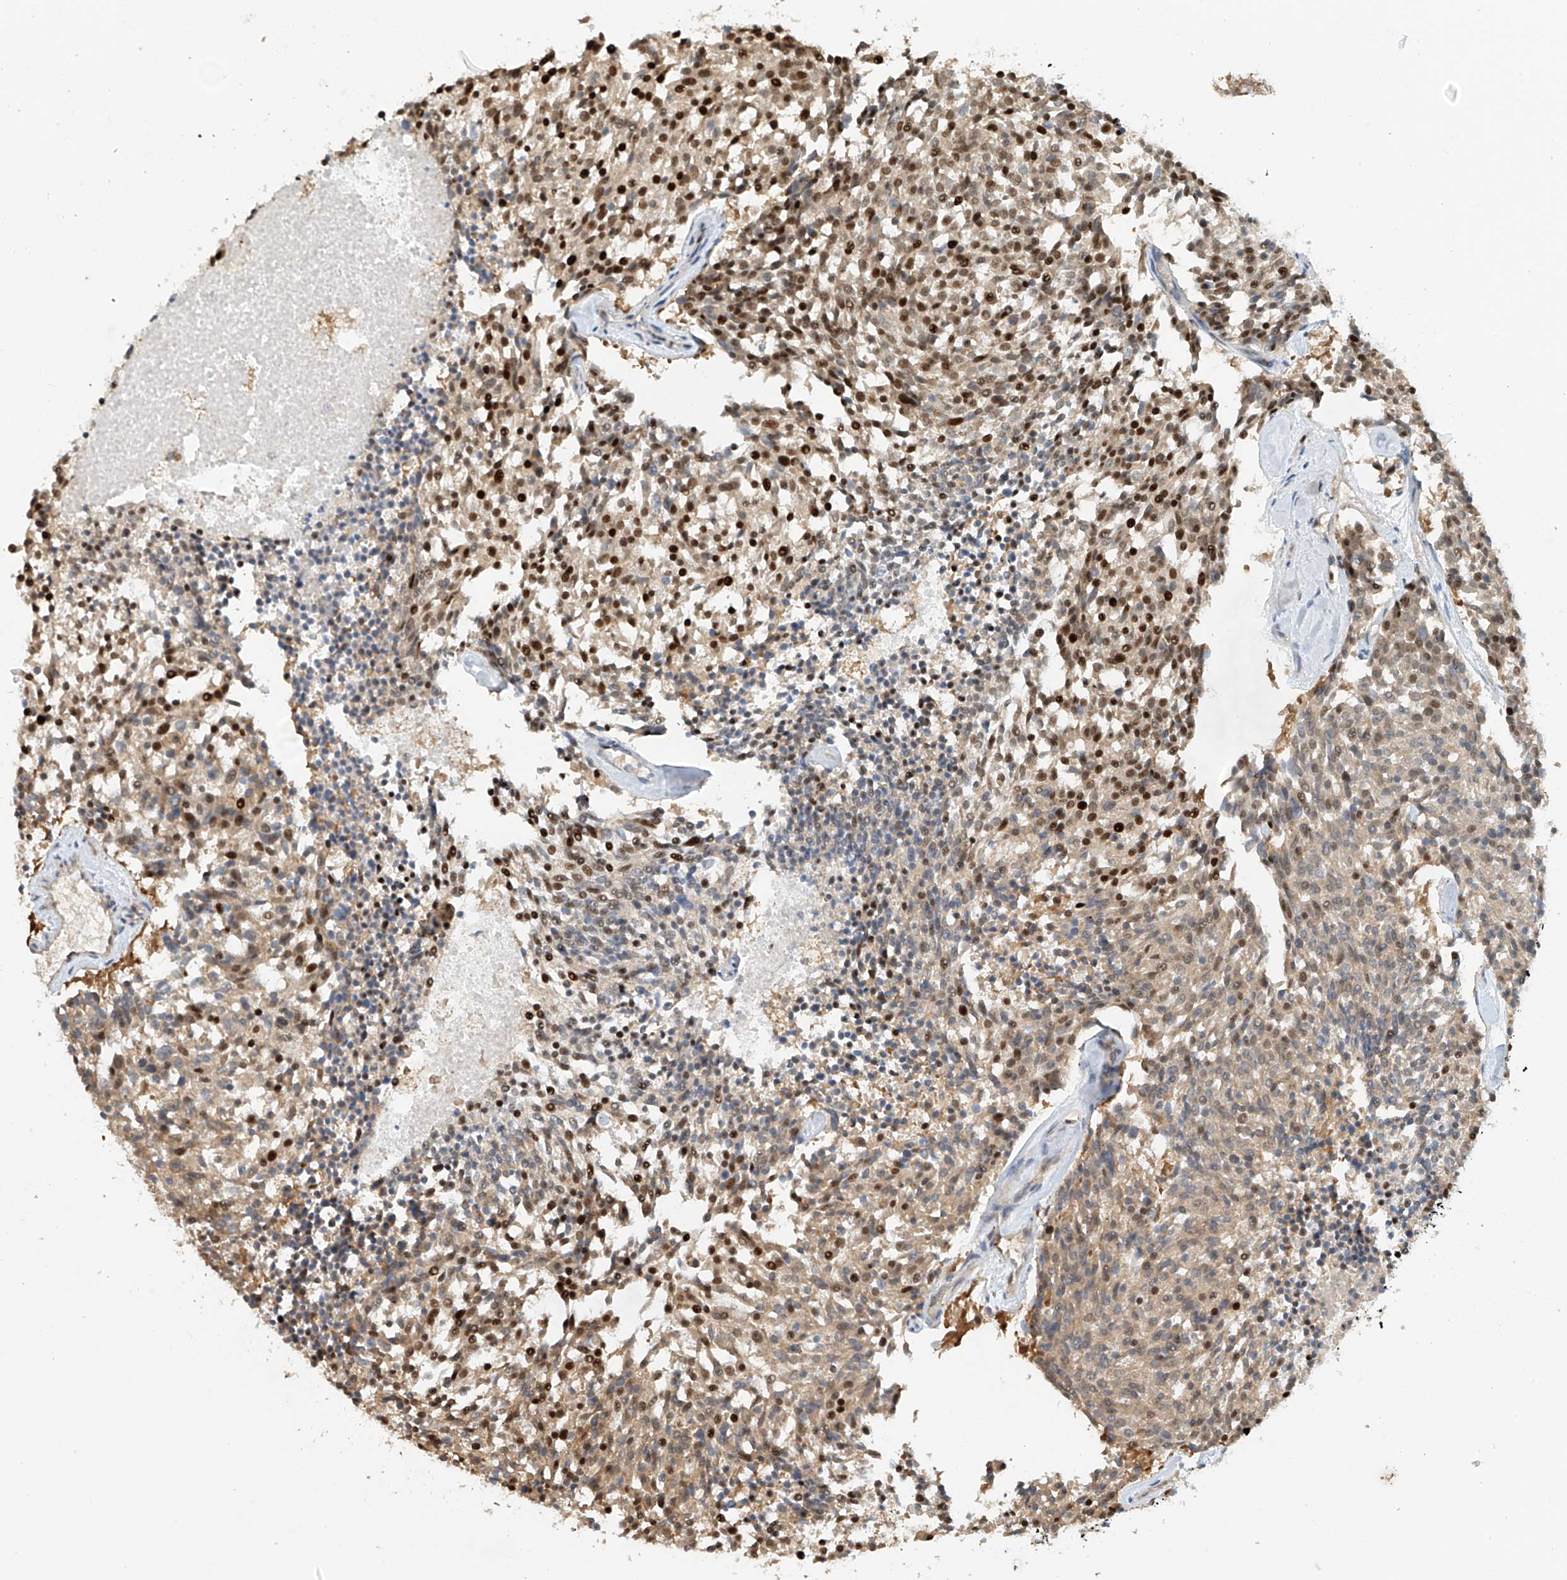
{"staining": {"intensity": "moderate", "quantity": ">75%", "location": "nuclear"}, "tissue": "carcinoid", "cell_type": "Tumor cells", "image_type": "cancer", "snomed": [{"axis": "morphology", "description": "Carcinoid, malignant, NOS"}, {"axis": "topography", "description": "Pancreas"}], "caption": "Protein staining by IHC demonstrates moderate nuclear staining in about >75% of tumor cells in carcinoid. Ihc stains the protein of interest in brown and the nuclei are stained blue.", "gene": "ZNF514", "patient": {"sex": "female", "age": 54}}